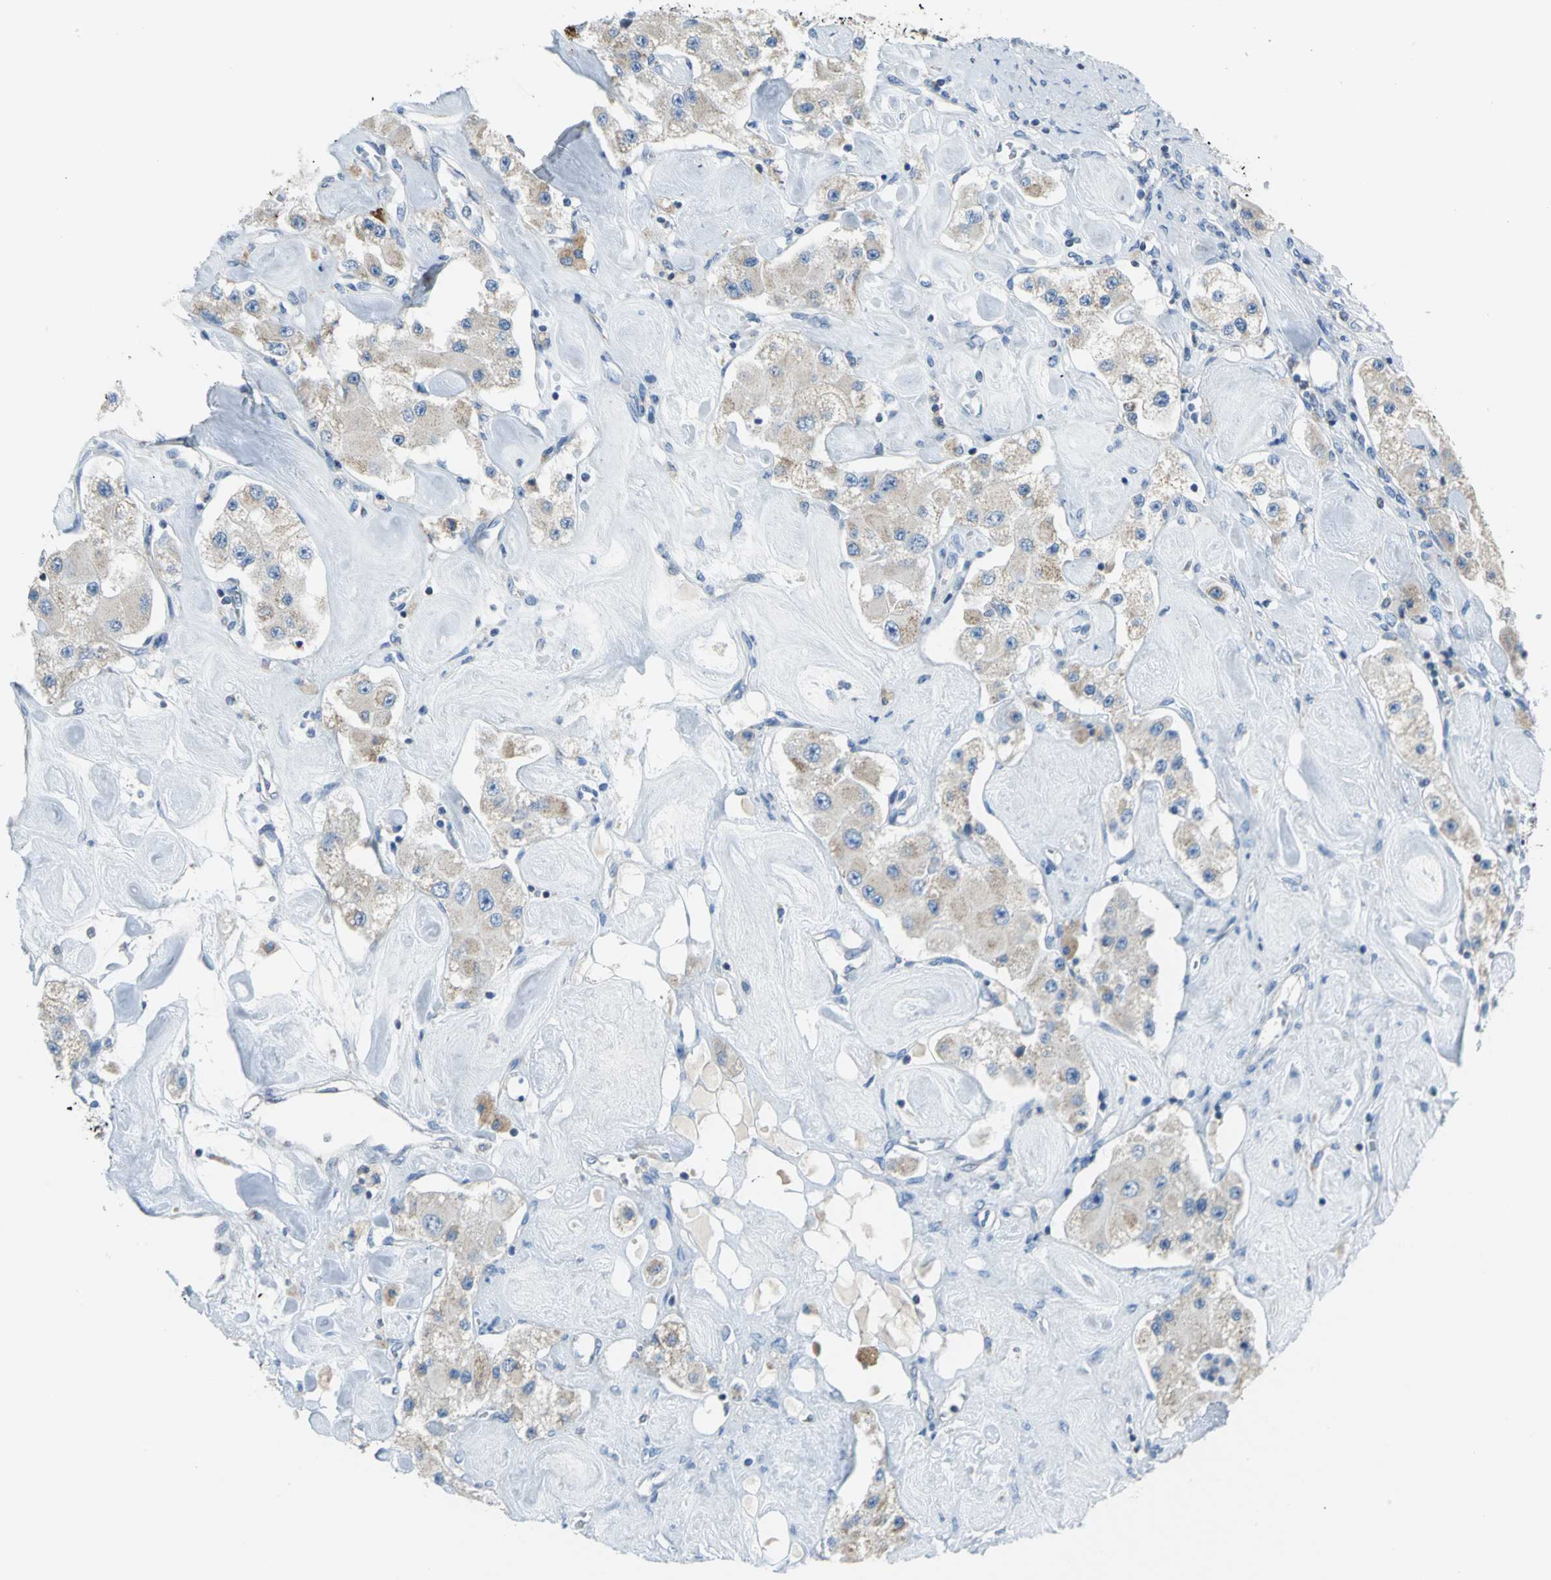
{"staining": {"intensity": "weak", "quantity": ">75%", "location": "cytoplasmic/membranous"}, "tissue": "carcinoid", "cell_type": "Tumor cells", "image_type": "cancer", "snomed": [{"axis": "morphology", "description": "Carcinoid, malignant, NOS"}, {"axis": "topography", "description": "Pancreas"}], "caption": "About >75% of tumor cells in human malignant carcinoid demonstrate weak cytoplasmic/membranous protein expression as visualized by brown immunohistochemical staining.", "gene": "ALOX15", "patient": {"sex": "male", "age": 41}}